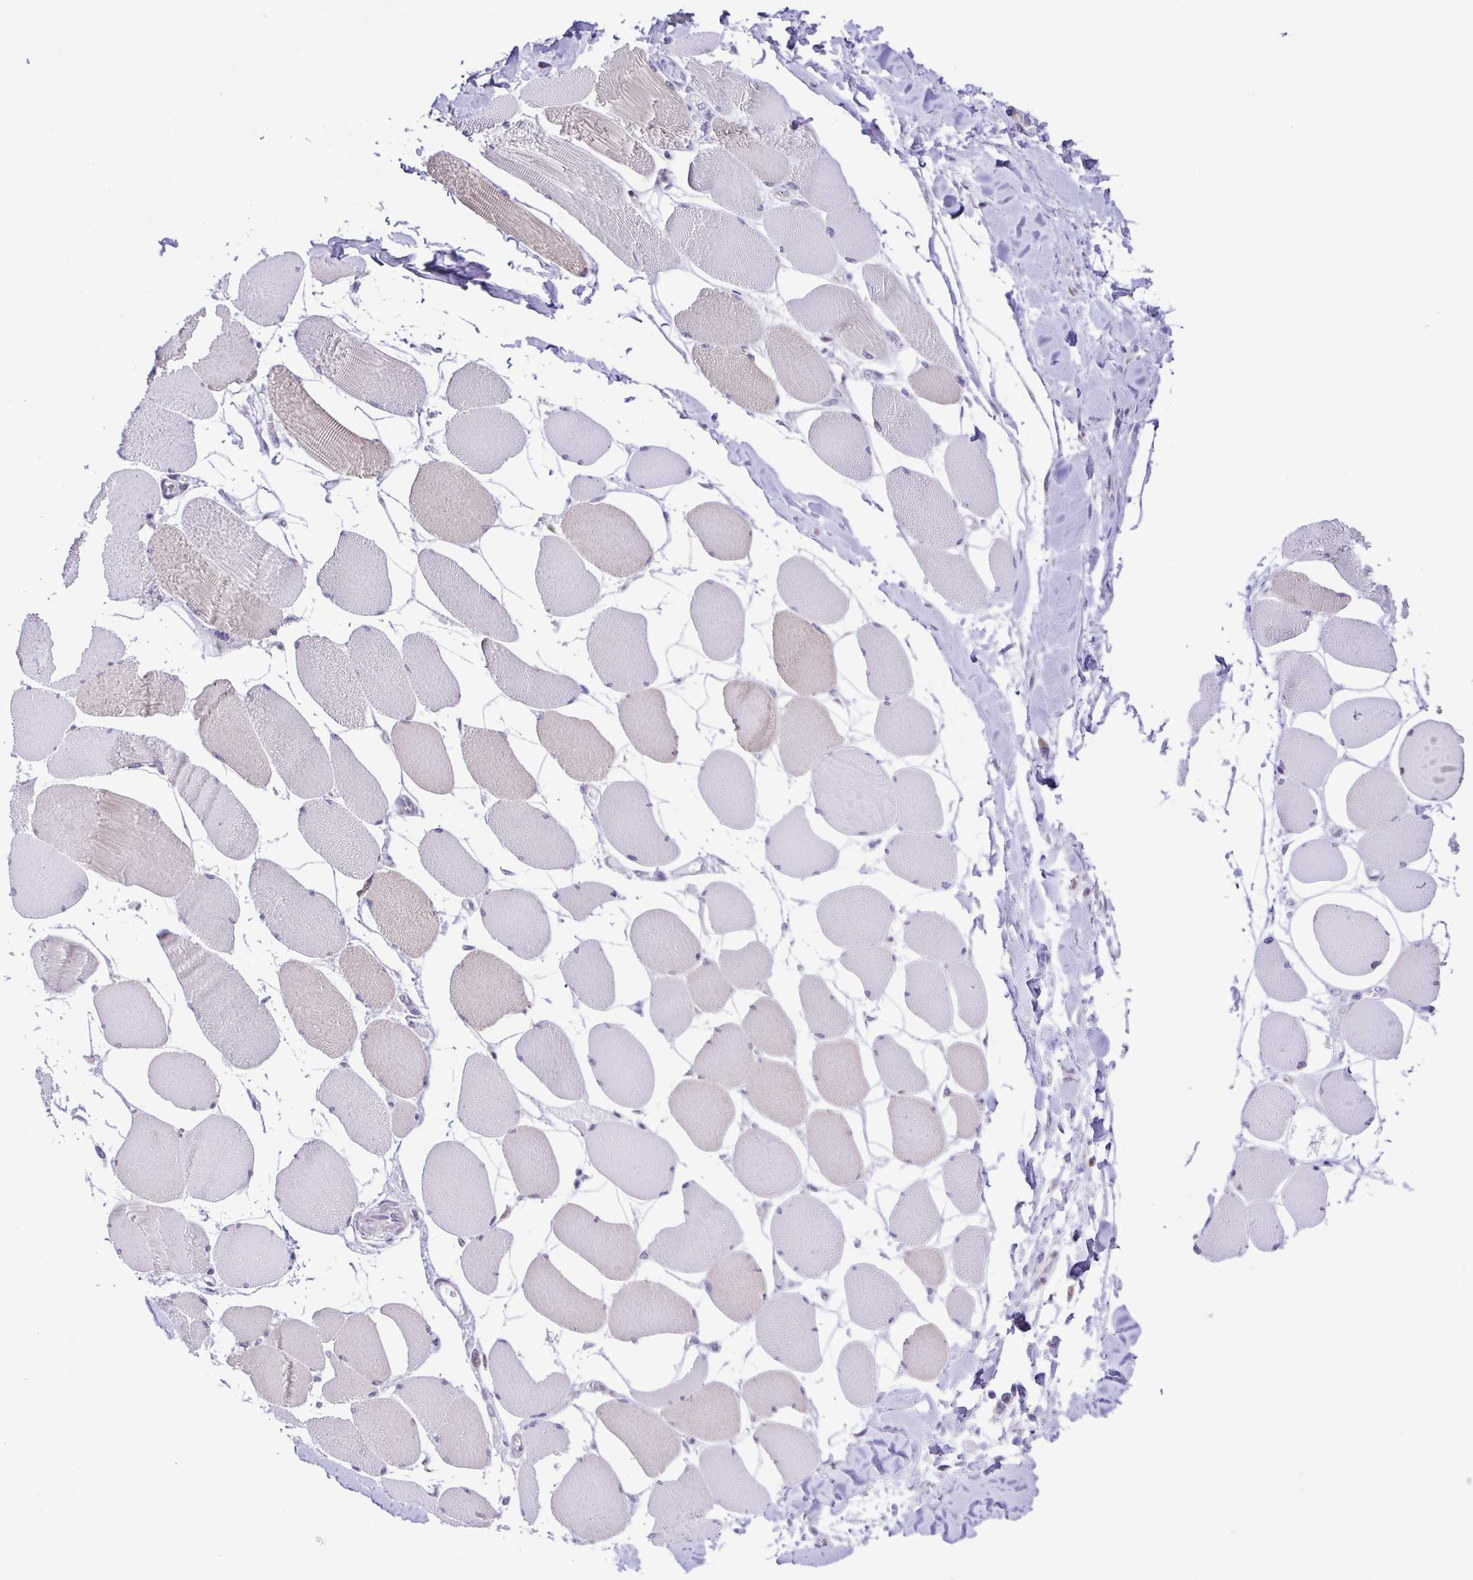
{"staining": {"intensity": "weak", "quantity": "<25%", "location": "cytoplasmic/membranous"}, "tissue": "skeletal muscle", "cell_type": "Myocytes", "image_type": "normal", "snomed": [{"axis": "morphology", "description": "Normal tissue, NOS"}, {"axis": "topography", "description": "Skeletal muscle"}], "caption": "High power microscopy image of an immunohistochemistry histopathology image of benign skeletal muscle, revealing no significant positivity in myocytes.", "gene": "ENSG00000286022", "patient": {"sex": "female", "age": 75}}